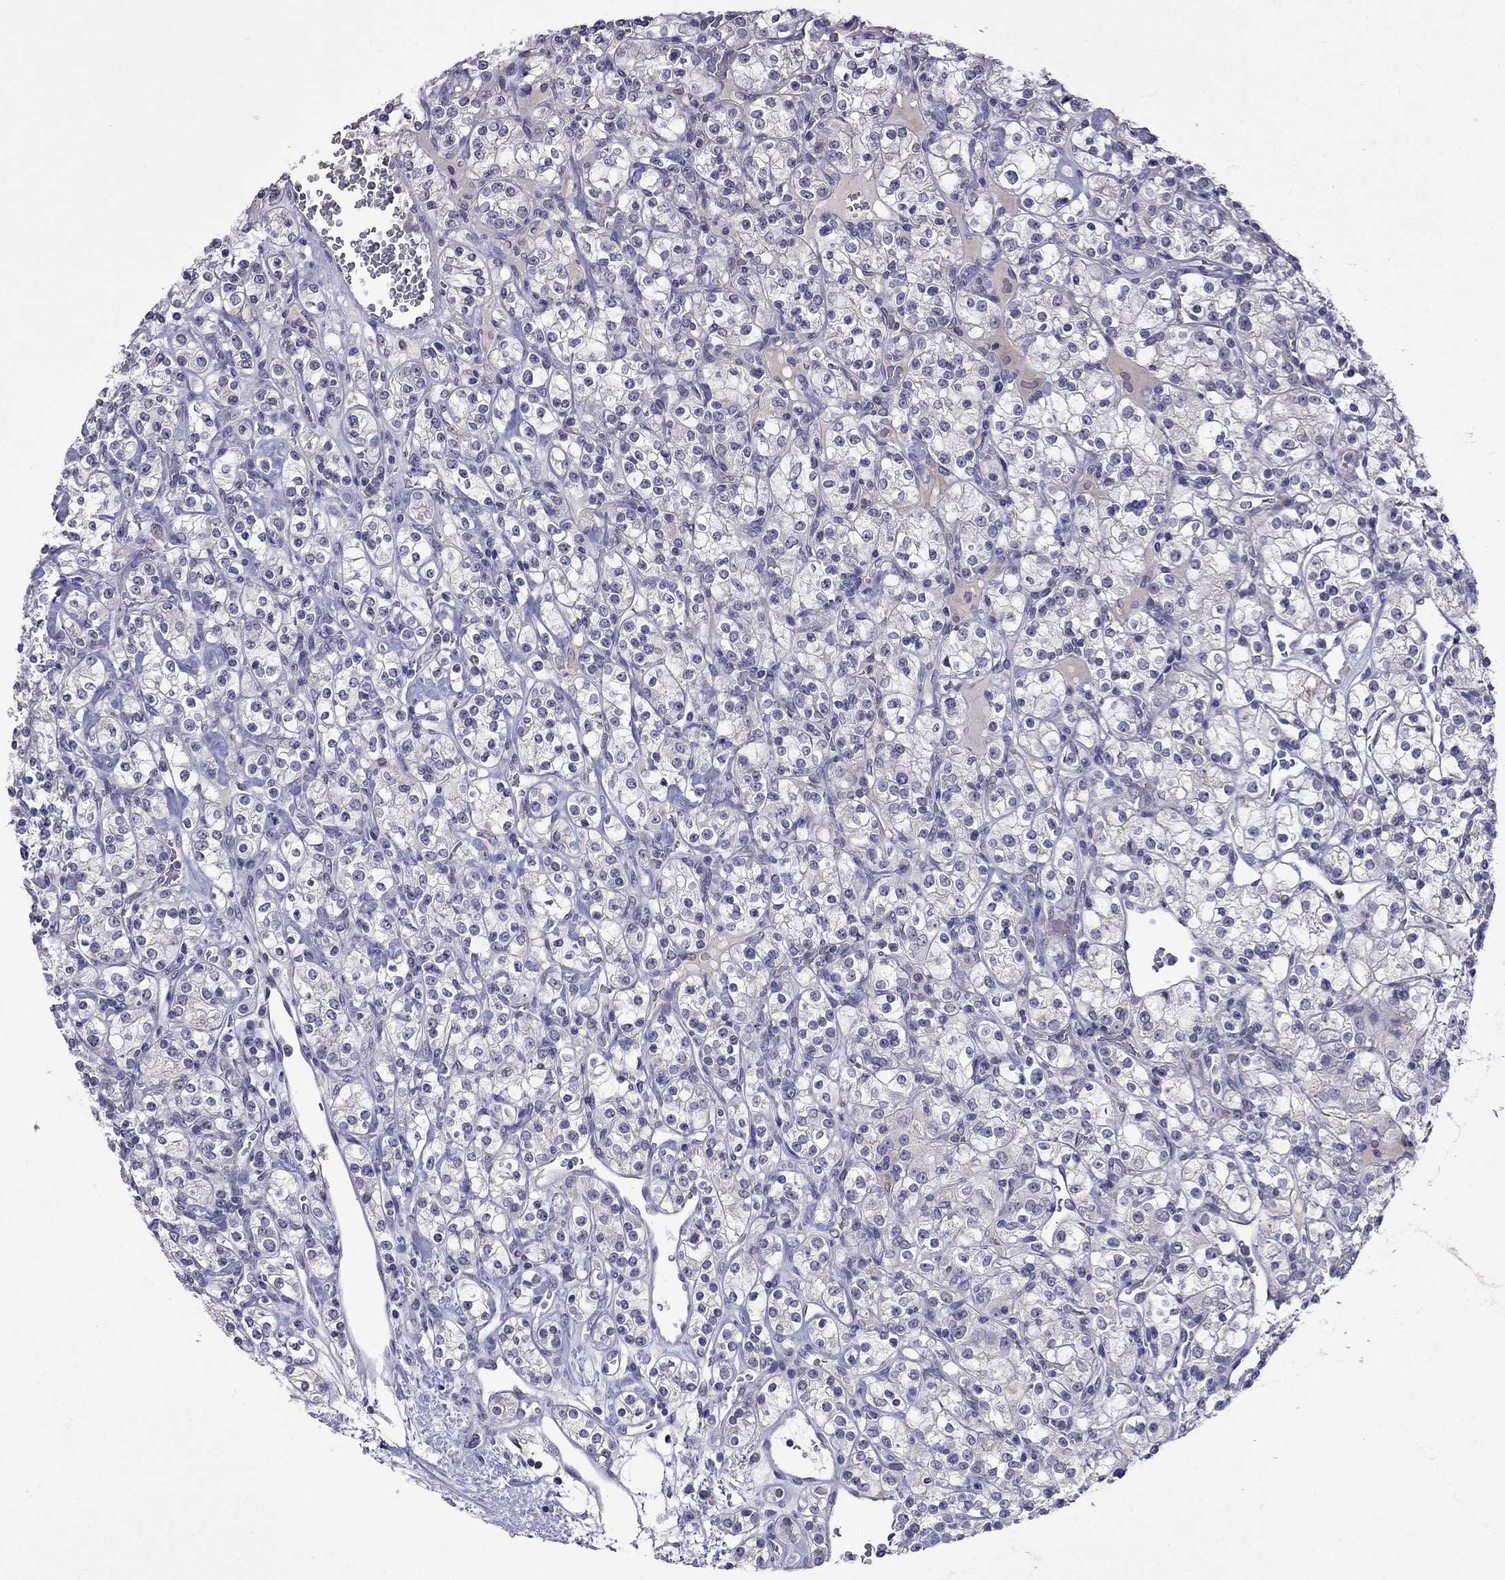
{"staining": {"intensity": "negative", "quantity": "none", "location": "none"}, "tissue": "renal cancer", "cell_type": "Tumor cells", "image_type": "cancer", "snomed": [{"axis": "morphology", "description": "Adenocarcinoma, NOS"}, {"axis": "topography", "description": "Kidney"}], "caption": "This image is of renal cancer (adenocarcinoma) stained with IHC to label a protein in brown with the nuclei are counter-stained blue. There is no staining in tumor cells.", "gene": "STAR", "patient": {"sex": "male", "age": 77}}